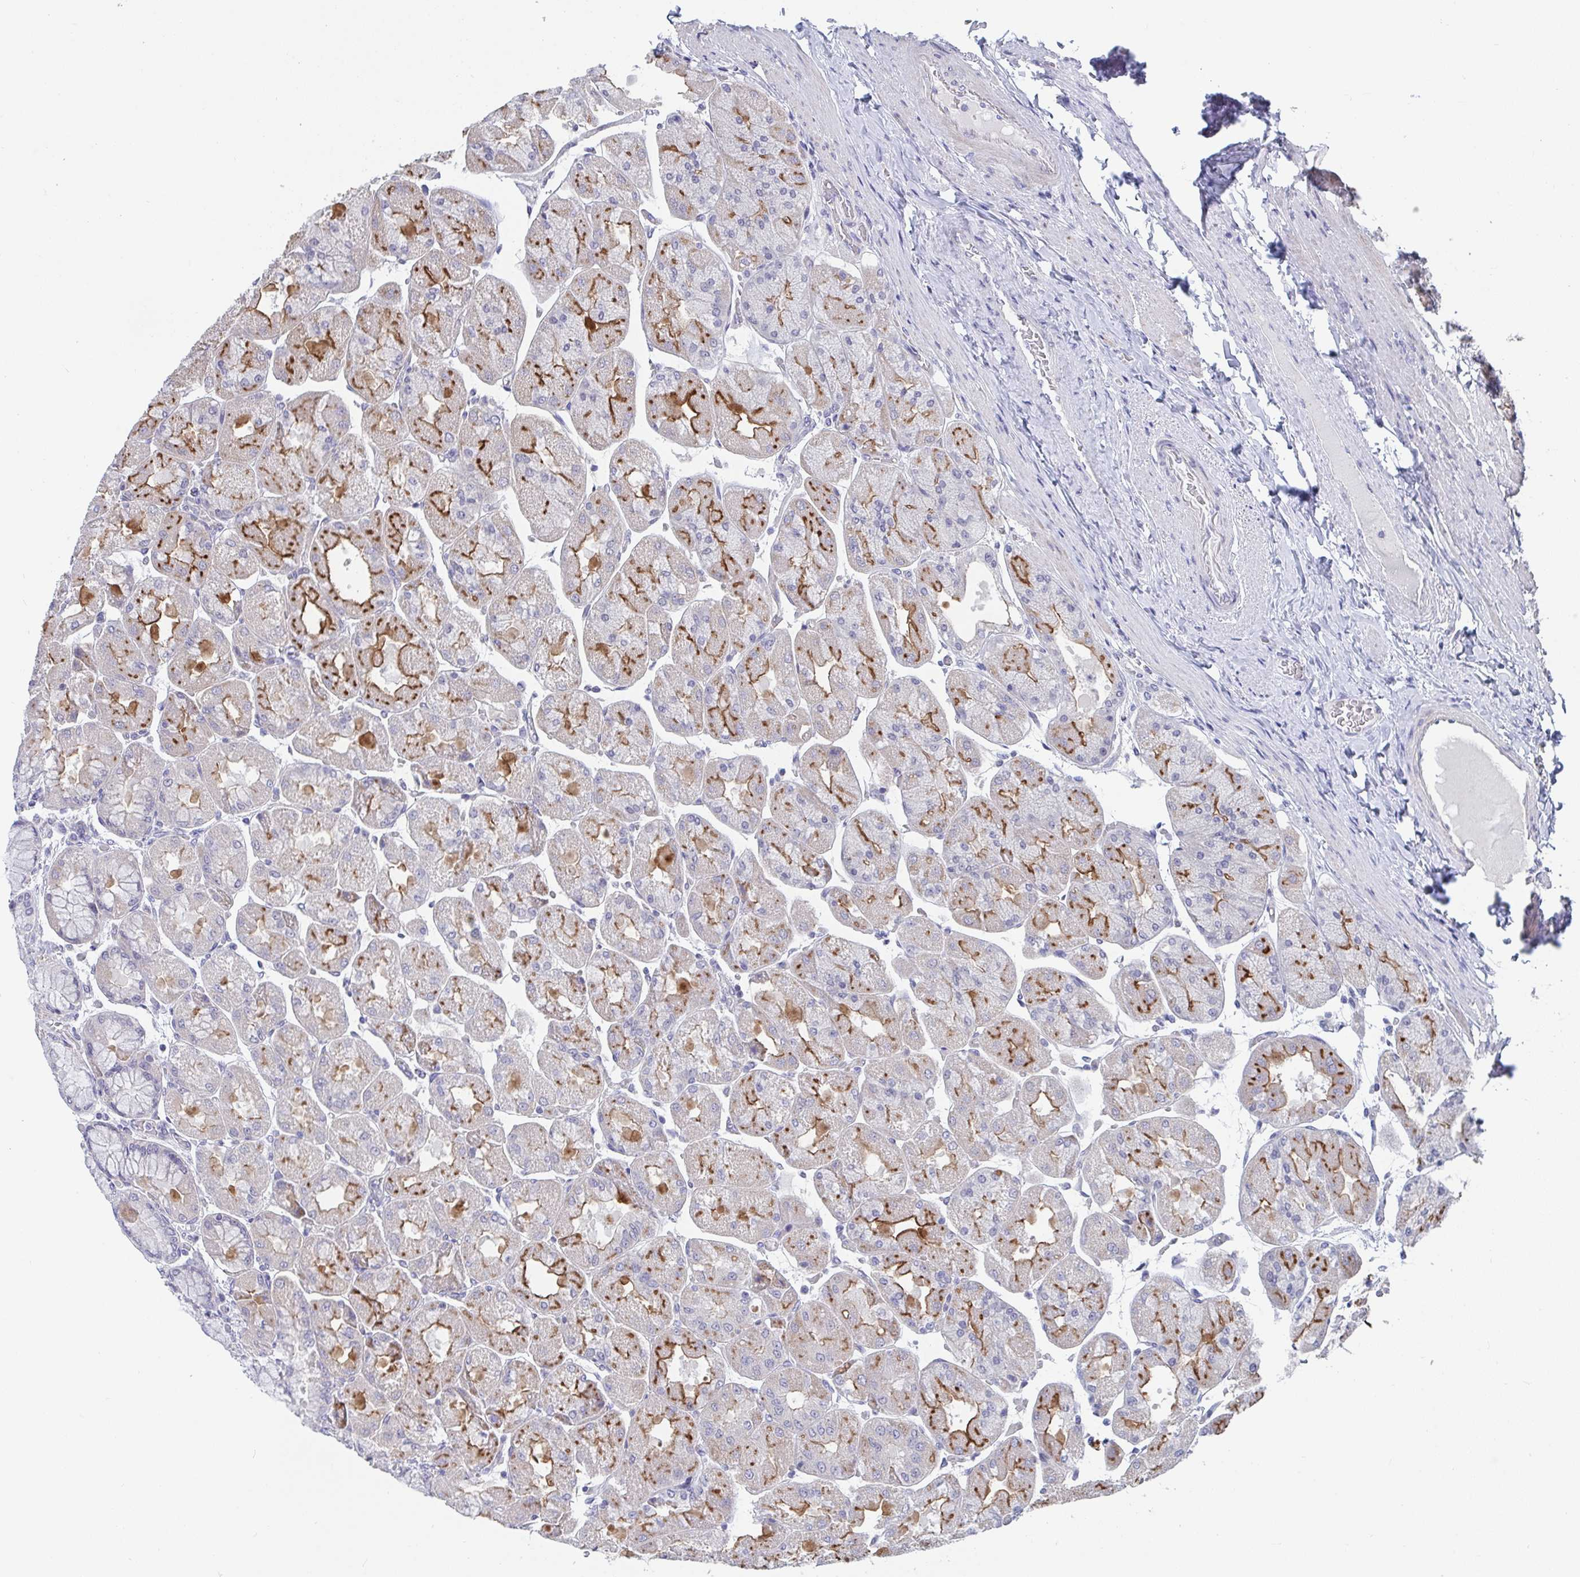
{"staining": {"intensity": "strong", "quantity": "<25%", "location": "cytoplasmic/membranous"}, "tissue": "stomach", "cell_type": "Glandular cells", "image_type": "normal", "snomed": [{"axis": "morphology", "description": "Normal tissue, NOS"}, {"axis": "topography", "description": "Stomach"}], "caption": "Stomach stained with IHC displays strong cytoplasmic/membranous staining in approximately <25% of glandular cells. The staining is performed using DAB brown chromogen to label protein expression. The nuclei are counter-stained blue using hematoxylin.", "gene": "FAM156A", "patient": {"sex": "female", "age": 61}}